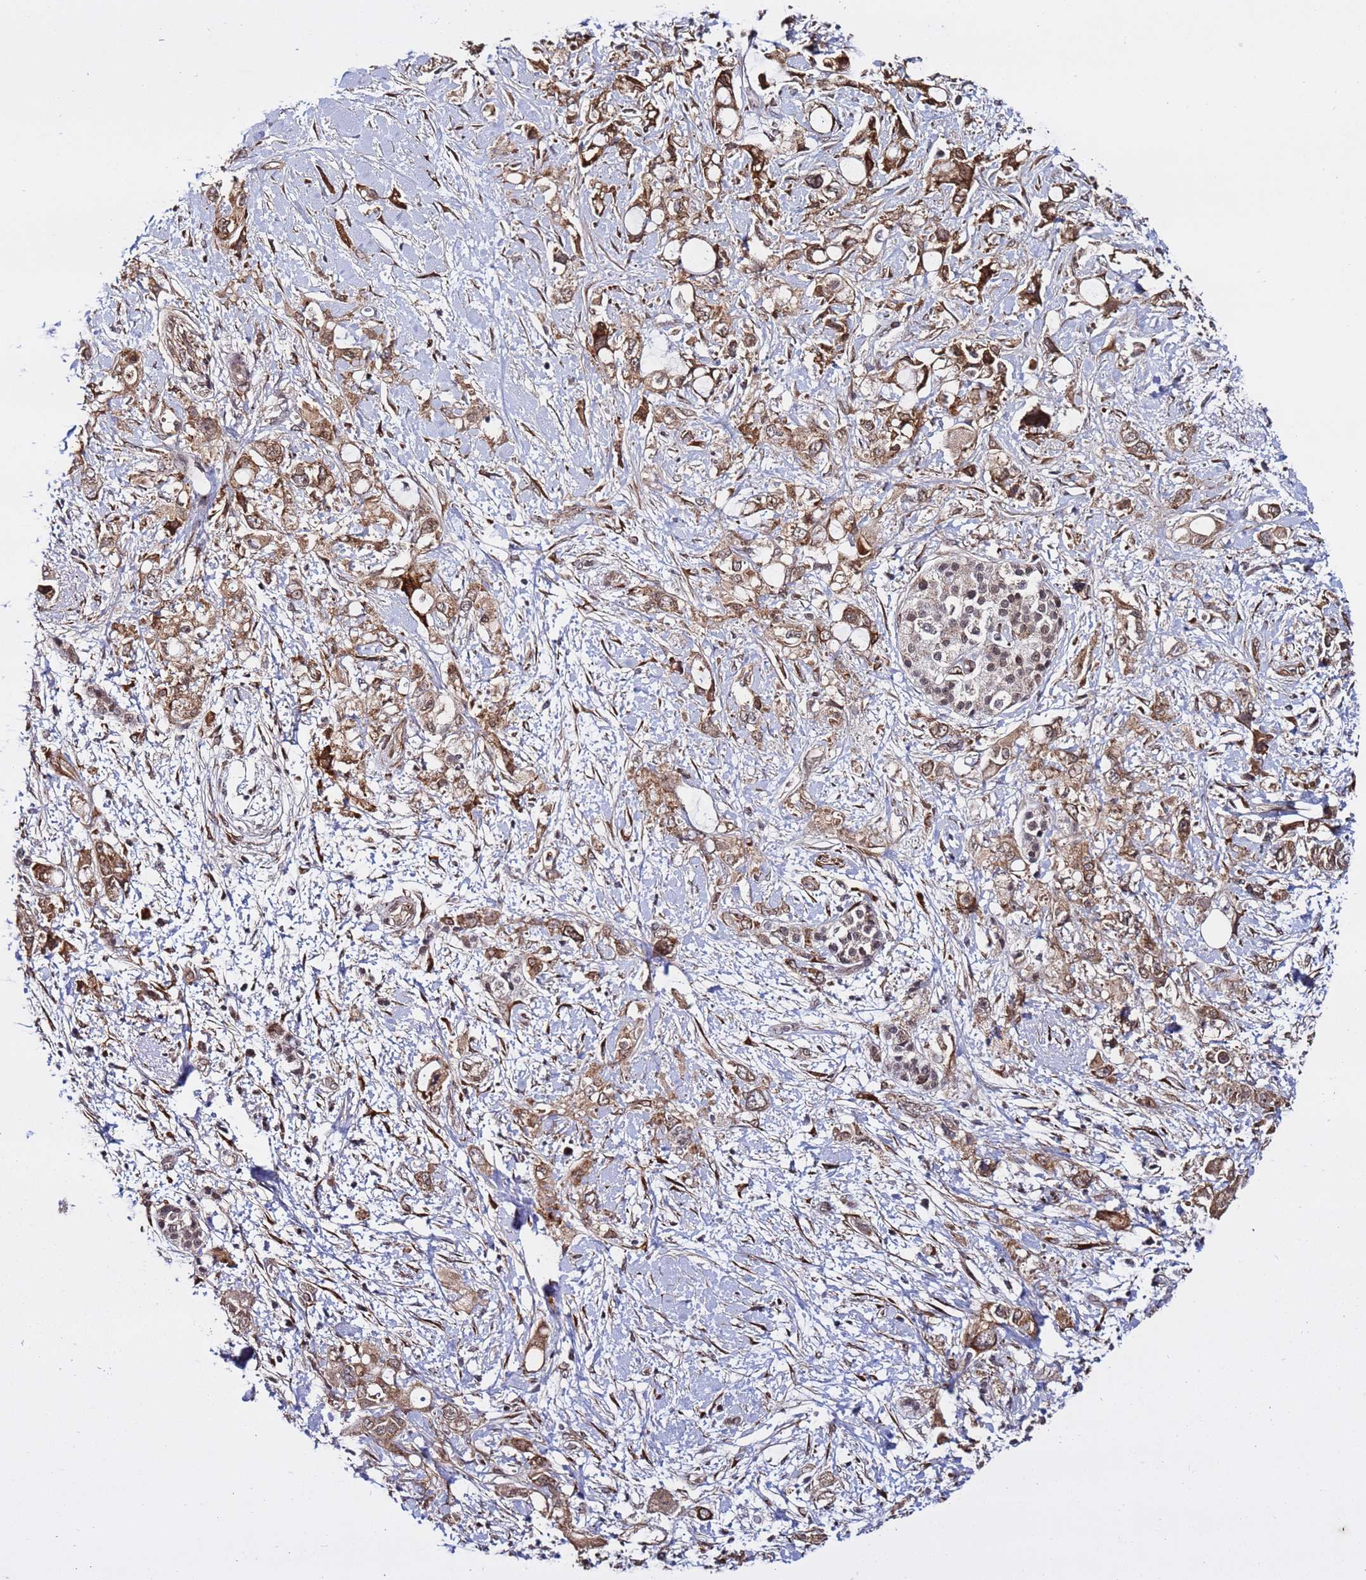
{"staining": {"intensity": "moderate", "quantity": ">75%", "location": "cytoplasmic/membranous,nuclear"}, "tissue": "pancreatic cancer", "cell_type": "Tumor cells", "image_type": "cancer", "snomed": [{"axis": "morphology", "description": "Adenocarcinoma, NOS"}, {"axis": "topography", "description": "Pancreas"}], "caption": "High-magnification brightfield microscopy of adenocarcinoma (pancreatic) stained with DAB (brown) and counterstained with hematoxylin (blue). tumor cells exhibit moderate cytoplasmic/membranous and nuclear staining is seen in about>75% of cells.", "gene": "POLR2D", "patient": {"sex": "female", "age": 56}}